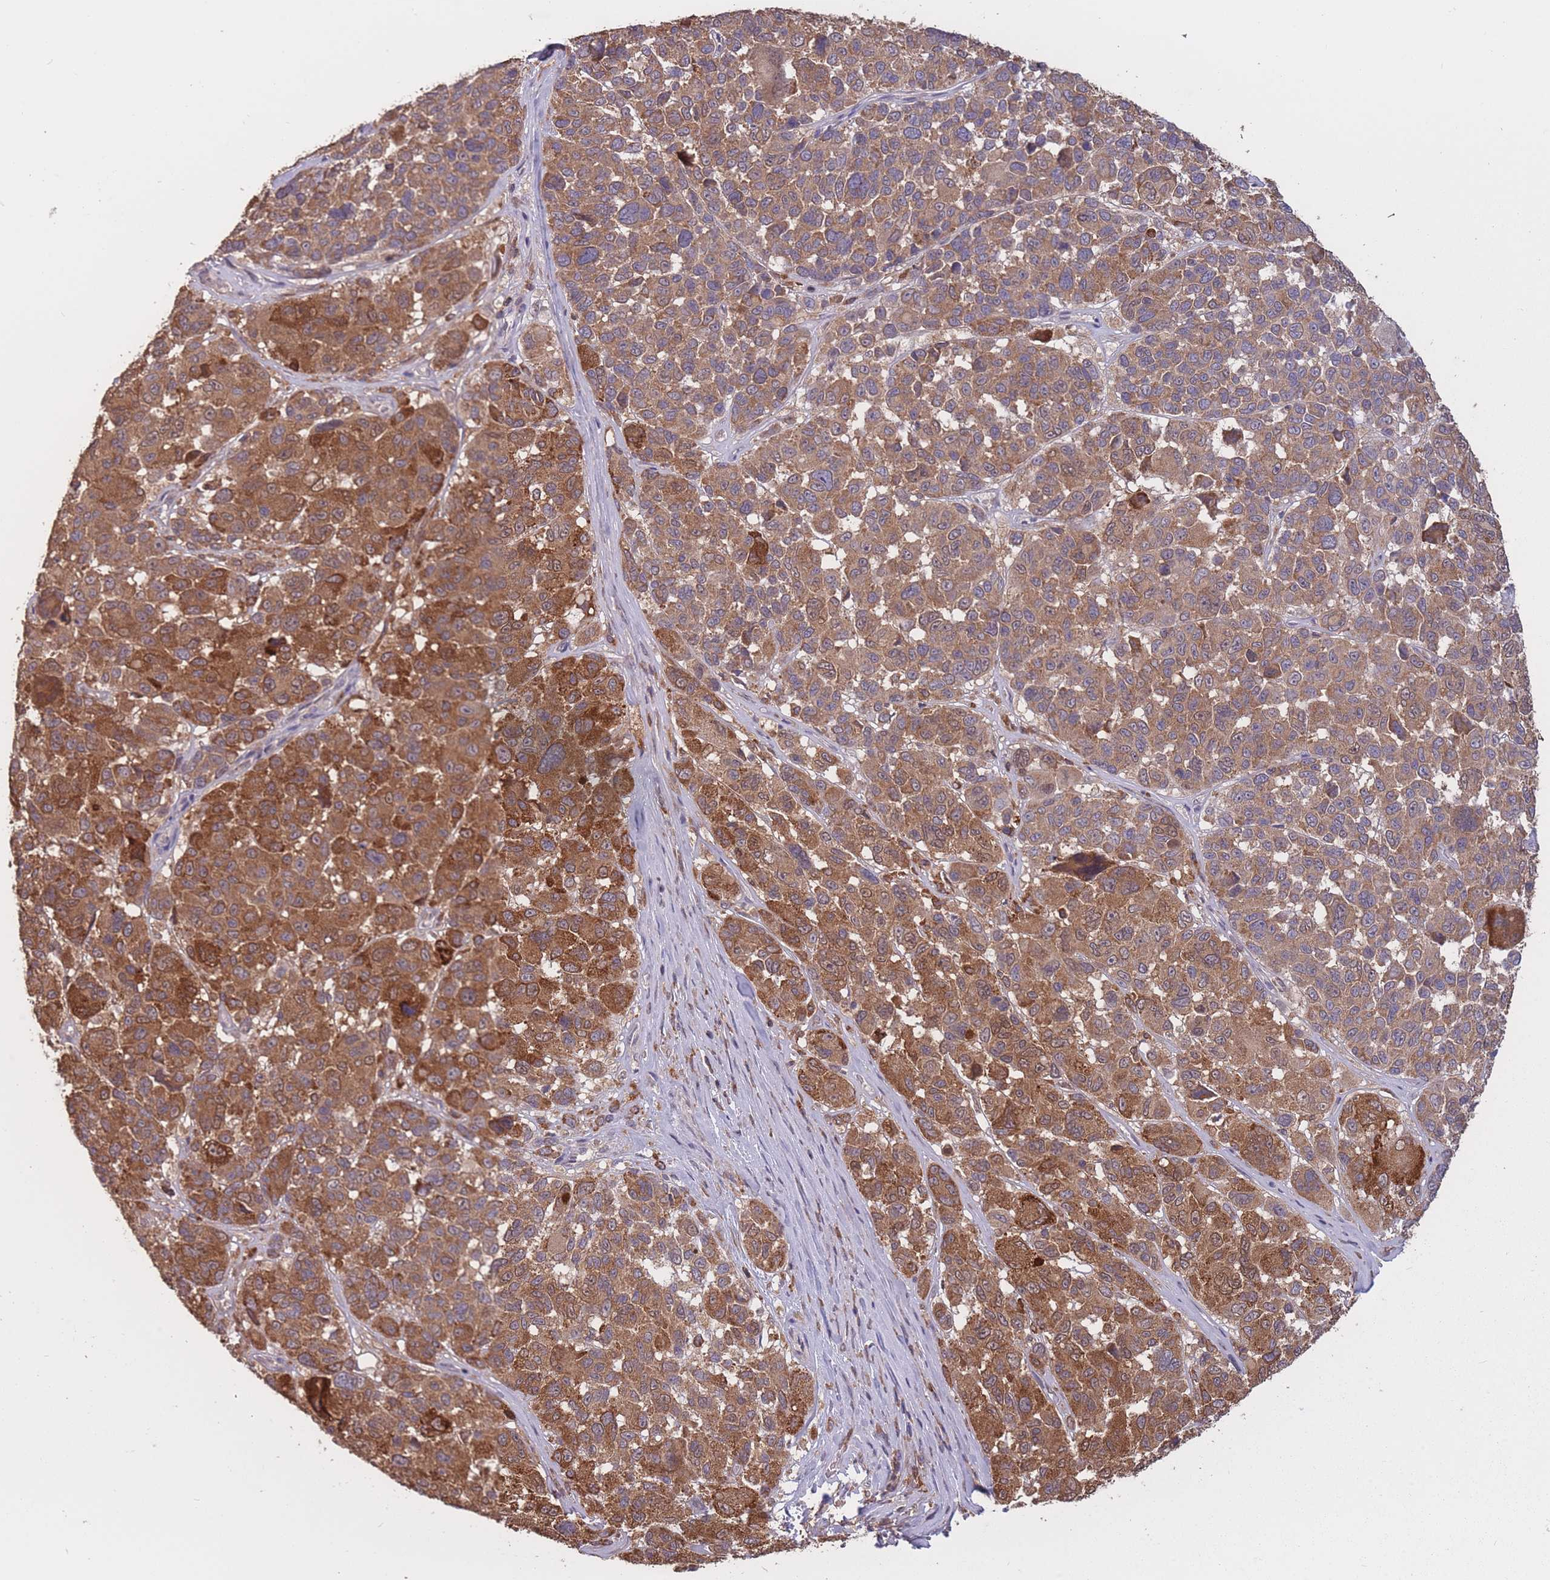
{"staining": {"intensity": "strong", "quantity": ">75%", "location": "cytoplasmic/membranous"}, "tissue": "melanoma", "cell_type": "Tumor cells", "image_type": "cancer", "snomed": [{"axis": "morphology", "description": "Malignant melanoma, NOS"}, {"axis": "topography", "description": "Skin"}], "caption": "Immunohistochemistry (IHC) (DAB) staining of malignant melanoma shows strong cytoplasmic/membranous protein expression in about >75% of tumor cells.", "gene": "GMIP", "patient": {"sex": "female", "age": 66}}